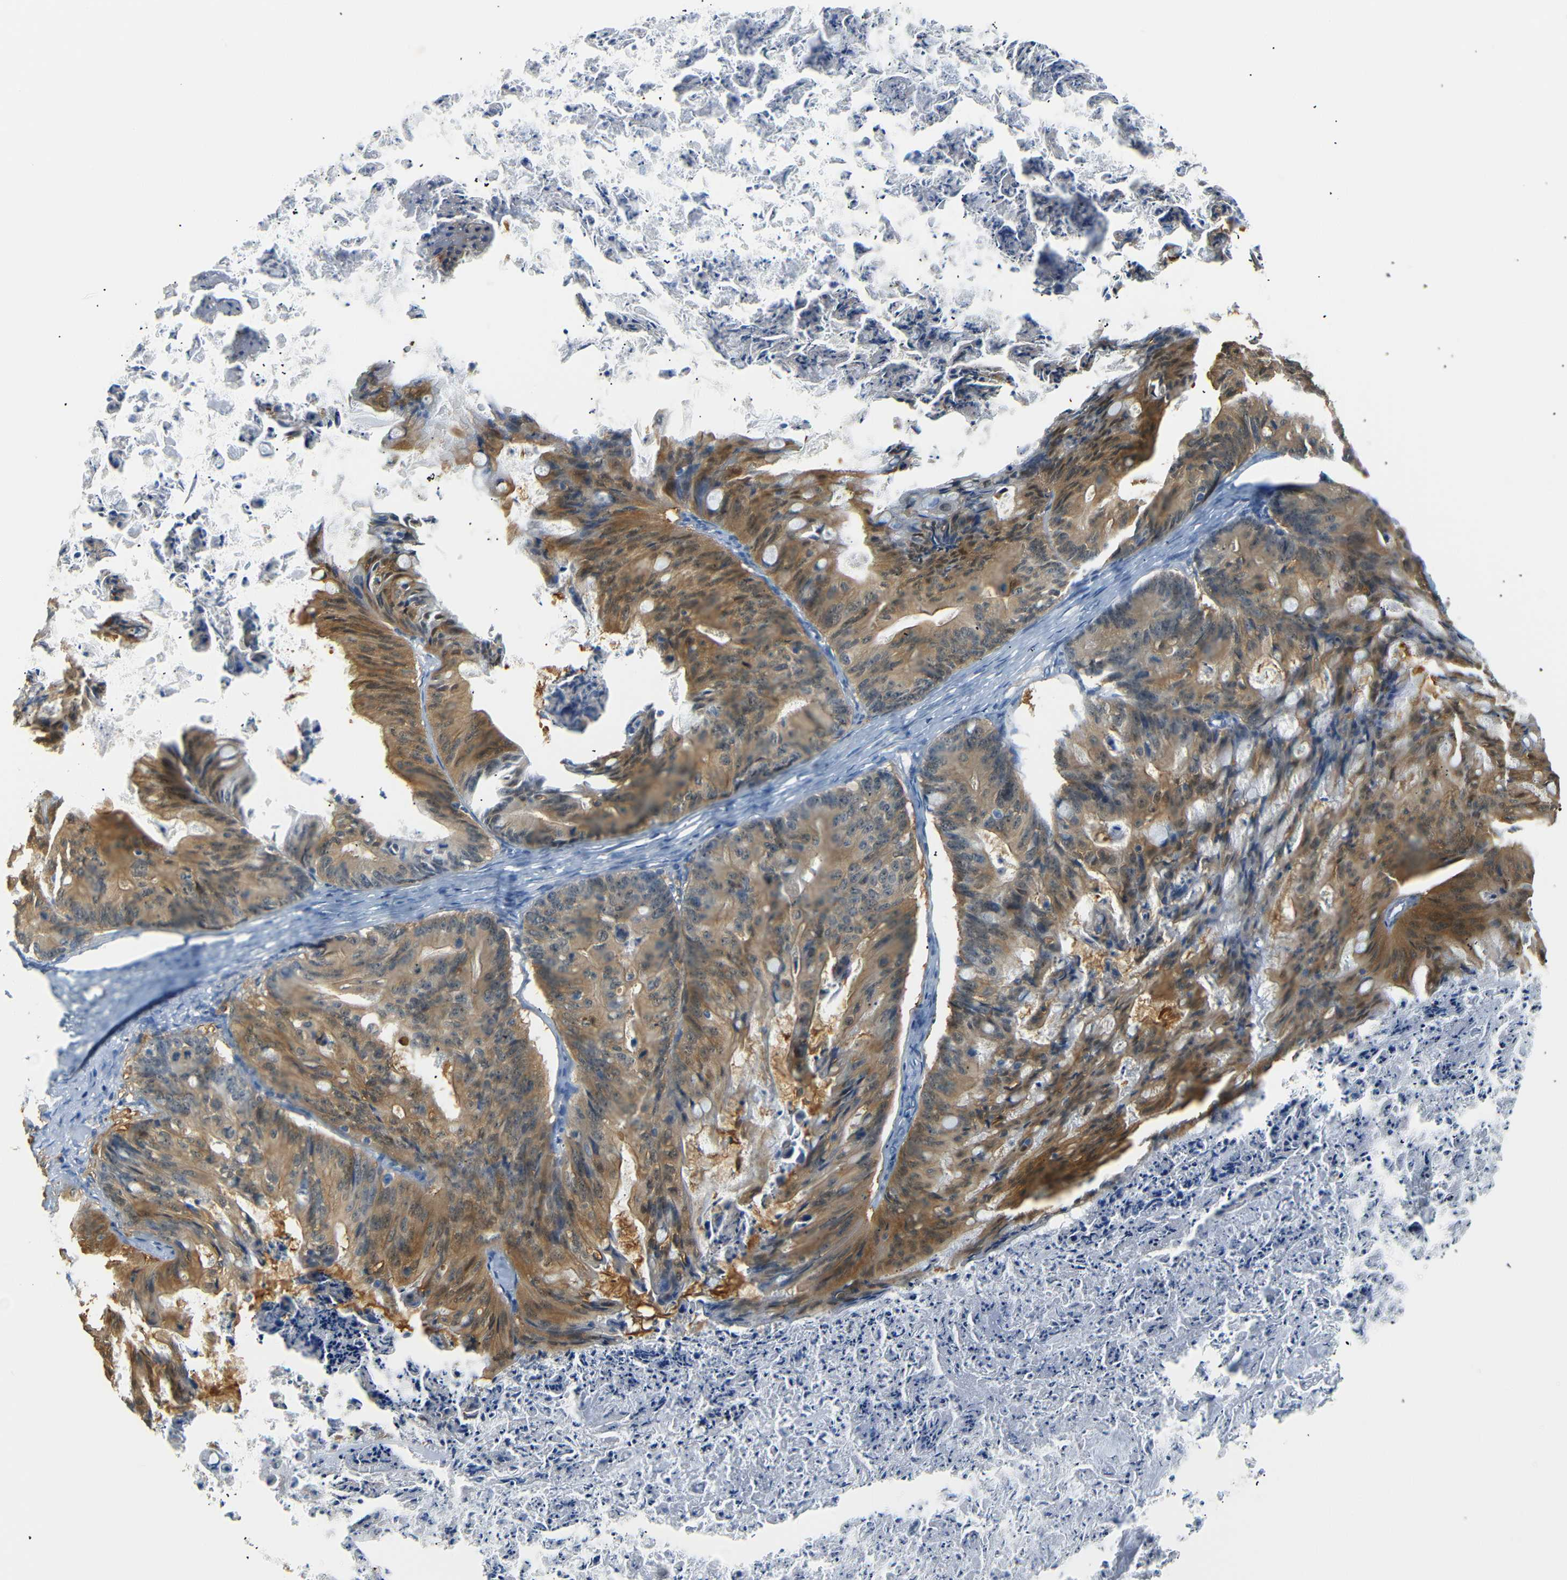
{"staining": {"intensity": "moderate", "quantity": ">75%", "location": "cytoplasmic/membranous"}, "tissue": "ovarian cancer", "cell_type": "Tumor cells", "image_type": "cancer", "snomed": [{"axis": "morphology", "description": "Cystadenocarcinoma, mucinous, NOS"}, {"axis": "topography", "description": "Ovary"}], "caption": "Immunohistochemistry of ovarian cancer (mucinous cystadenocarcinoma) demonstrates medium levels of moderate cytoplasmic/membranous staining in approximately >75% of tumor cells.", "gene": "SFN", "patient": {"sex": "female", "age": 36}}